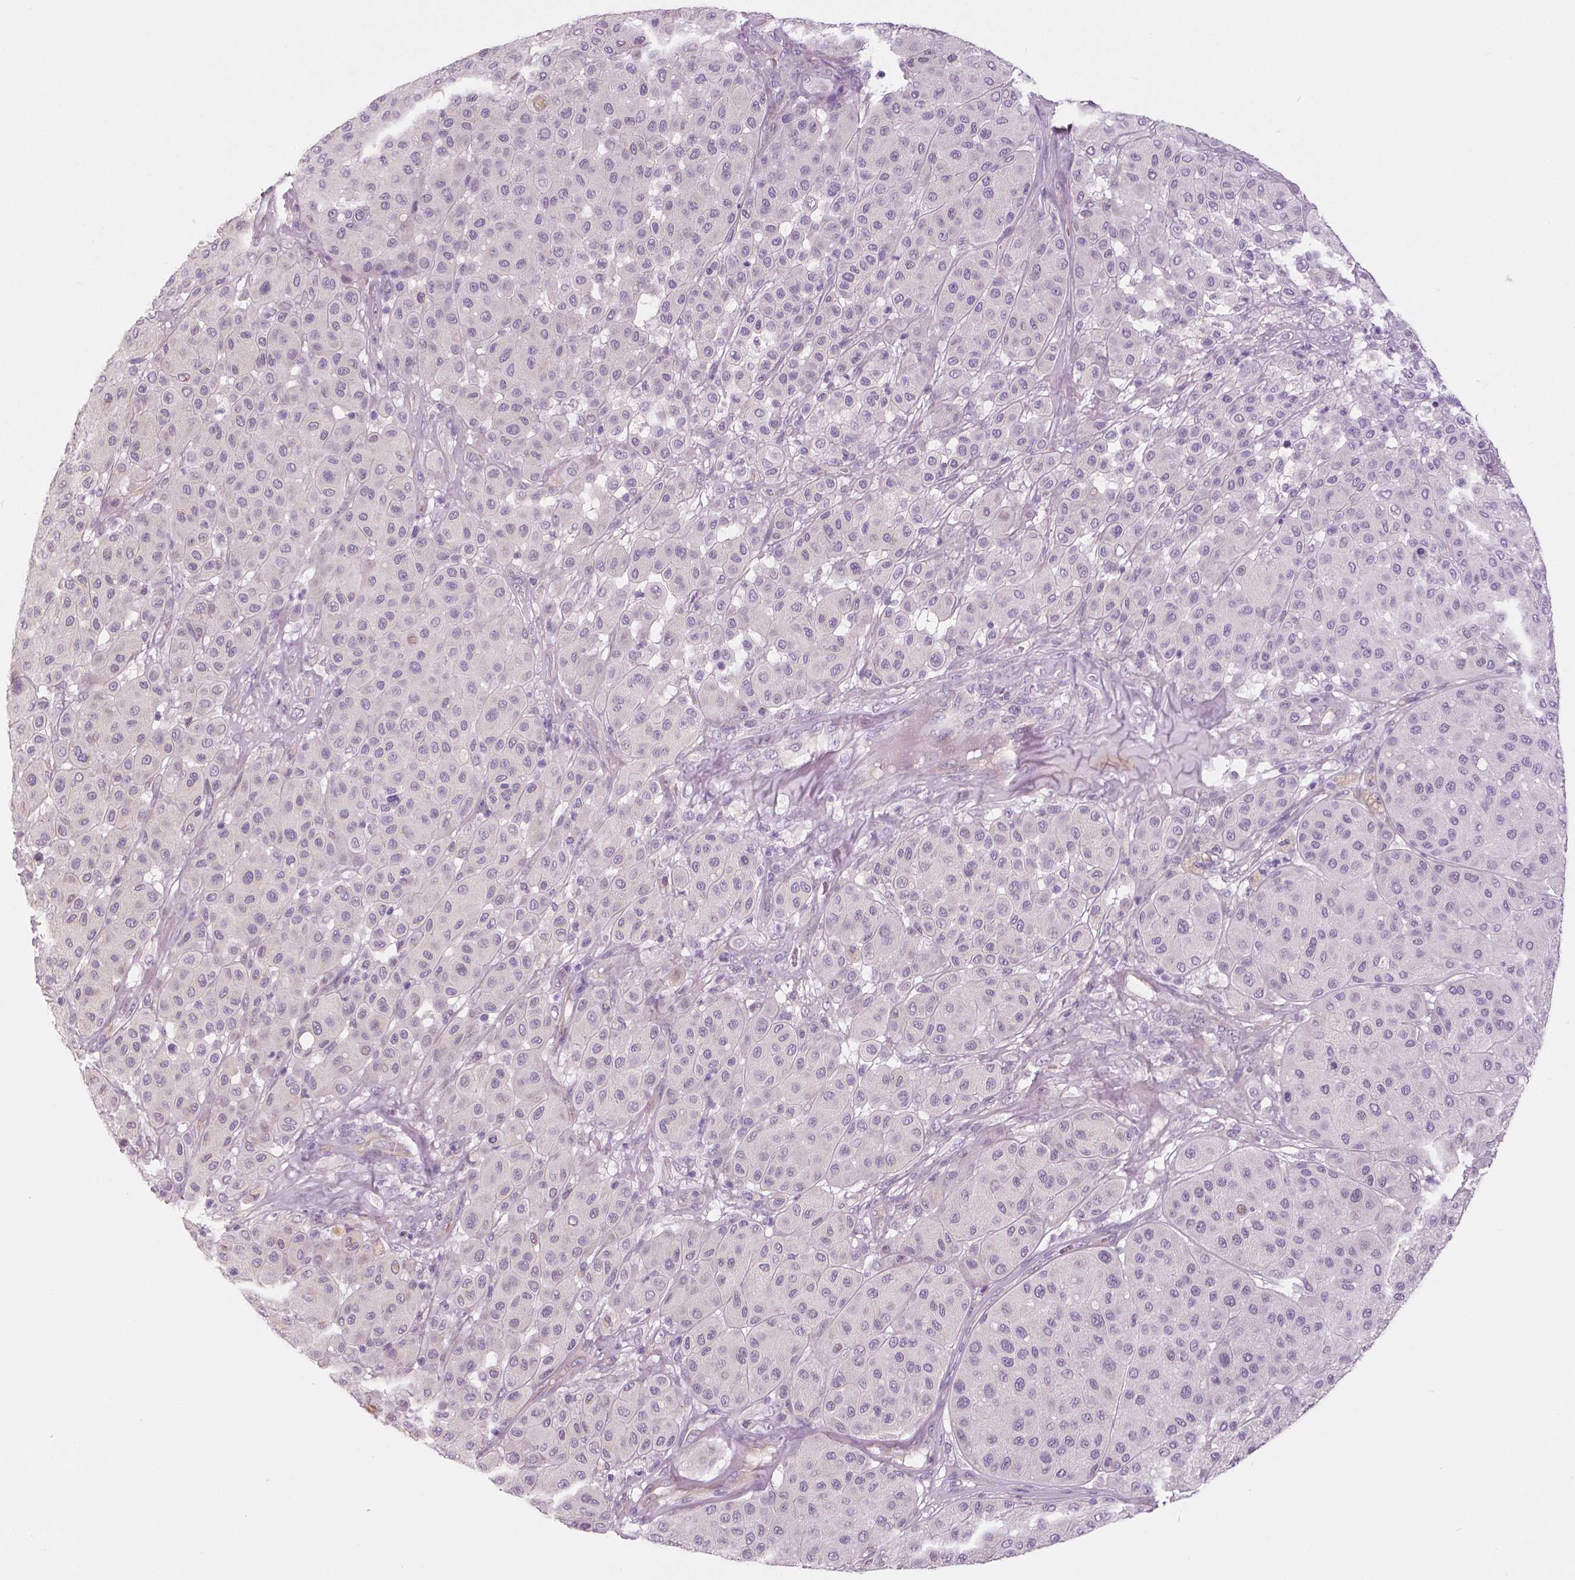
{"staining": {"intensity": "negative", "quantity": "none", "location": "none"}, "tissue": "melanoma", "cell_type": "Tumor cells", "image_type": "cancer", "snomed": [{"axis": "morphology", "description": "Malignant melanoma, Metastatic site"}, {"axis": "topography", "description": "Smooth muscle"}], "caption": "IHC photomicrograph of neoplastic tissue: human malignant melanoma (metastatic site) stained with DAB shows no significant protein expression in tumor cells. The staining was performed using DAB to visualize the protein expression in brown, while the nuclei were stained in blue with hematoxylin (Magnification: 20x).", "gene": "SLC24A1", "patient": {"sex": "male", "age": 41}}